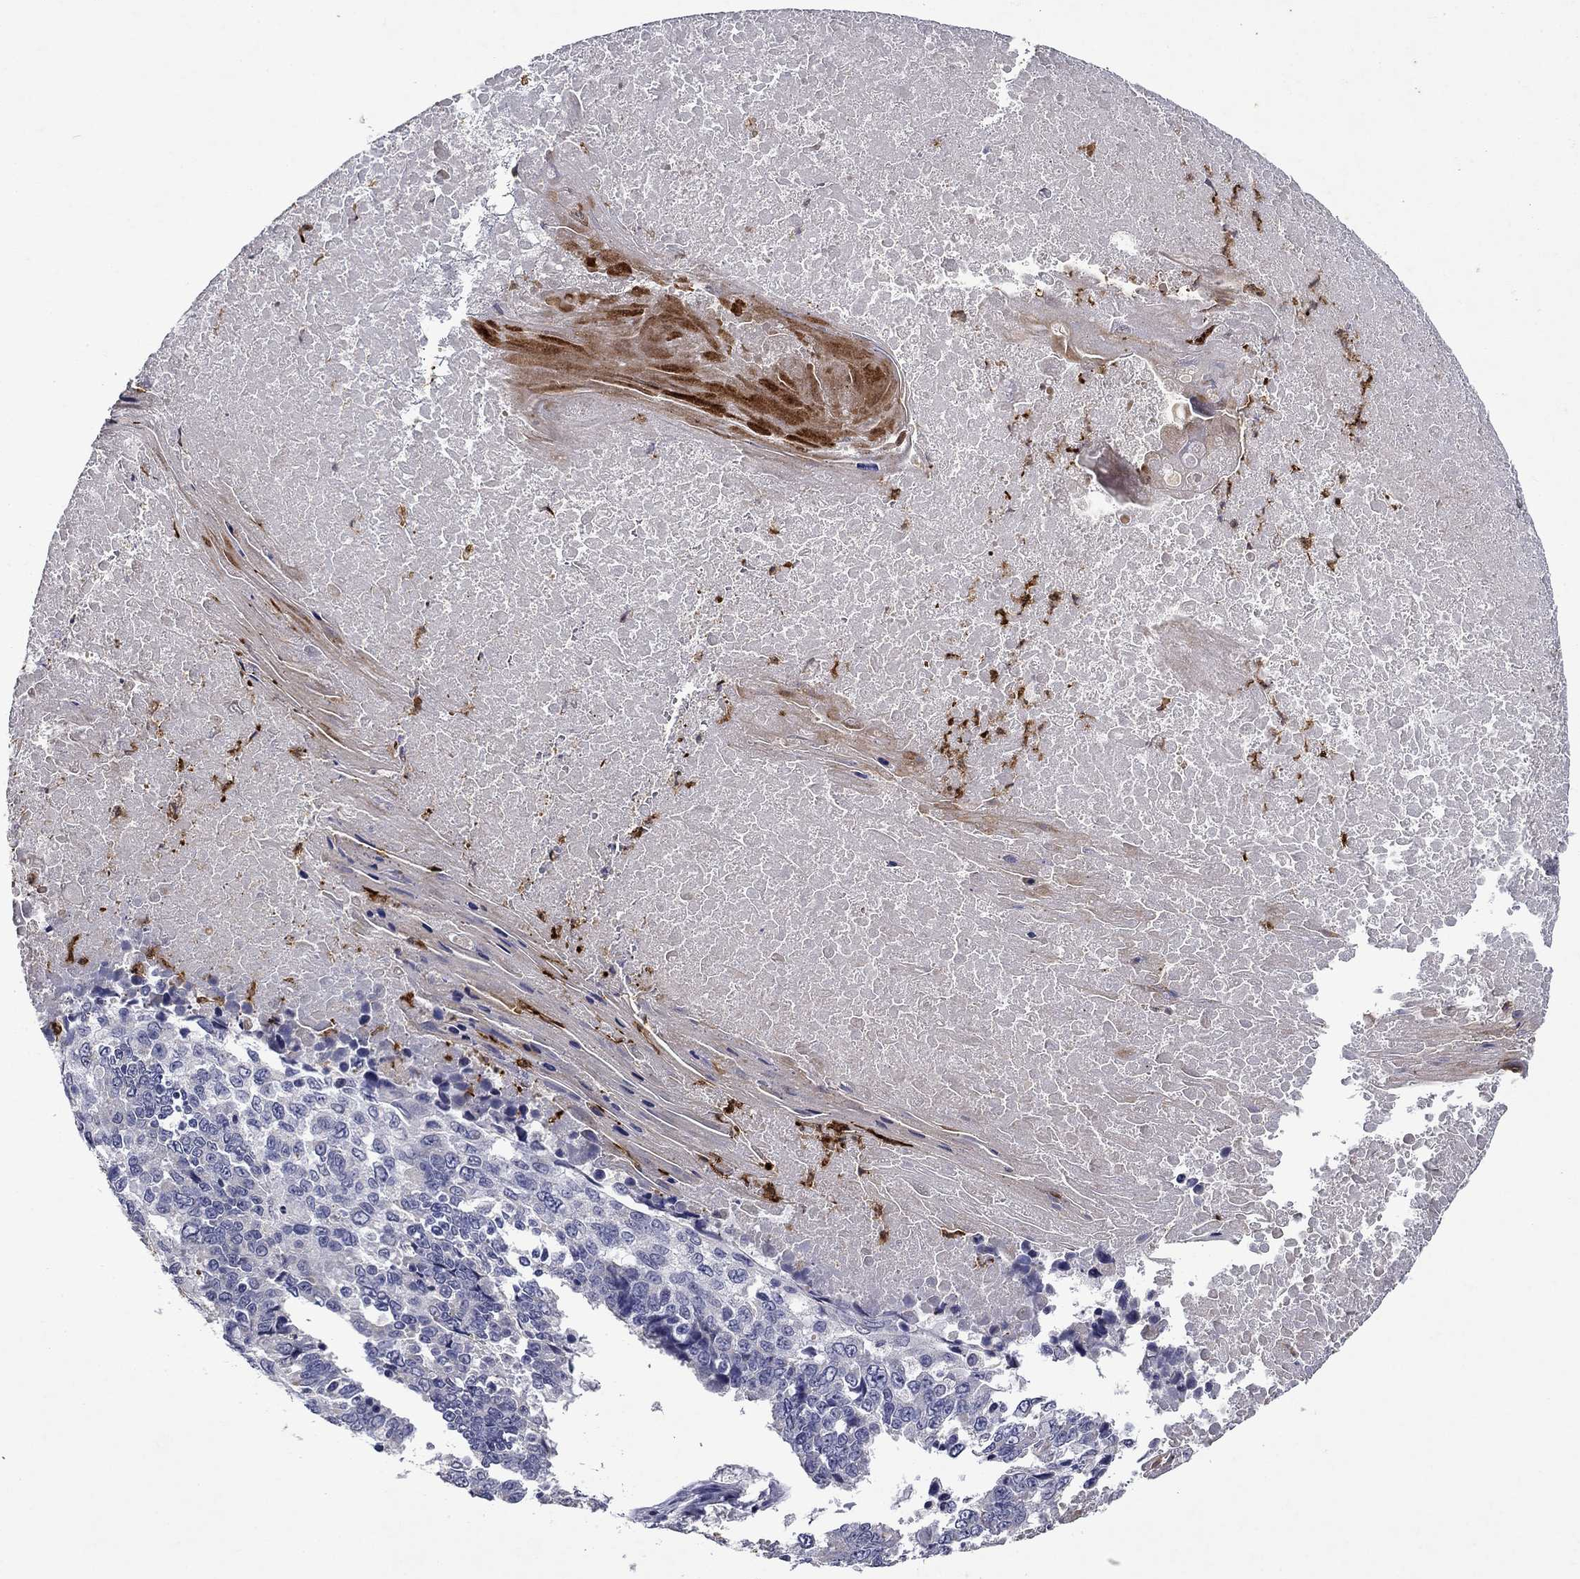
{"staining": {"intensity": "negative", "quantity": "none", "location": "none"}, "tissue": "lung cancer", "cell_type": "Tumor cells", "image_type": "cancer", "snomed": [{"axis": "morphology", "description": "Squamous cell carcinoma, NOS"}, {"axis": "topography", "description": "Lung"}], "caption": "An IHC photomicrograph of squamous cell carcinoma (lung) is shown. There is no staining in tumor cells of squamous cell carcinoma (lung).", "gene": "IRF5", "patient": {"sex": "male", "age": 73}}